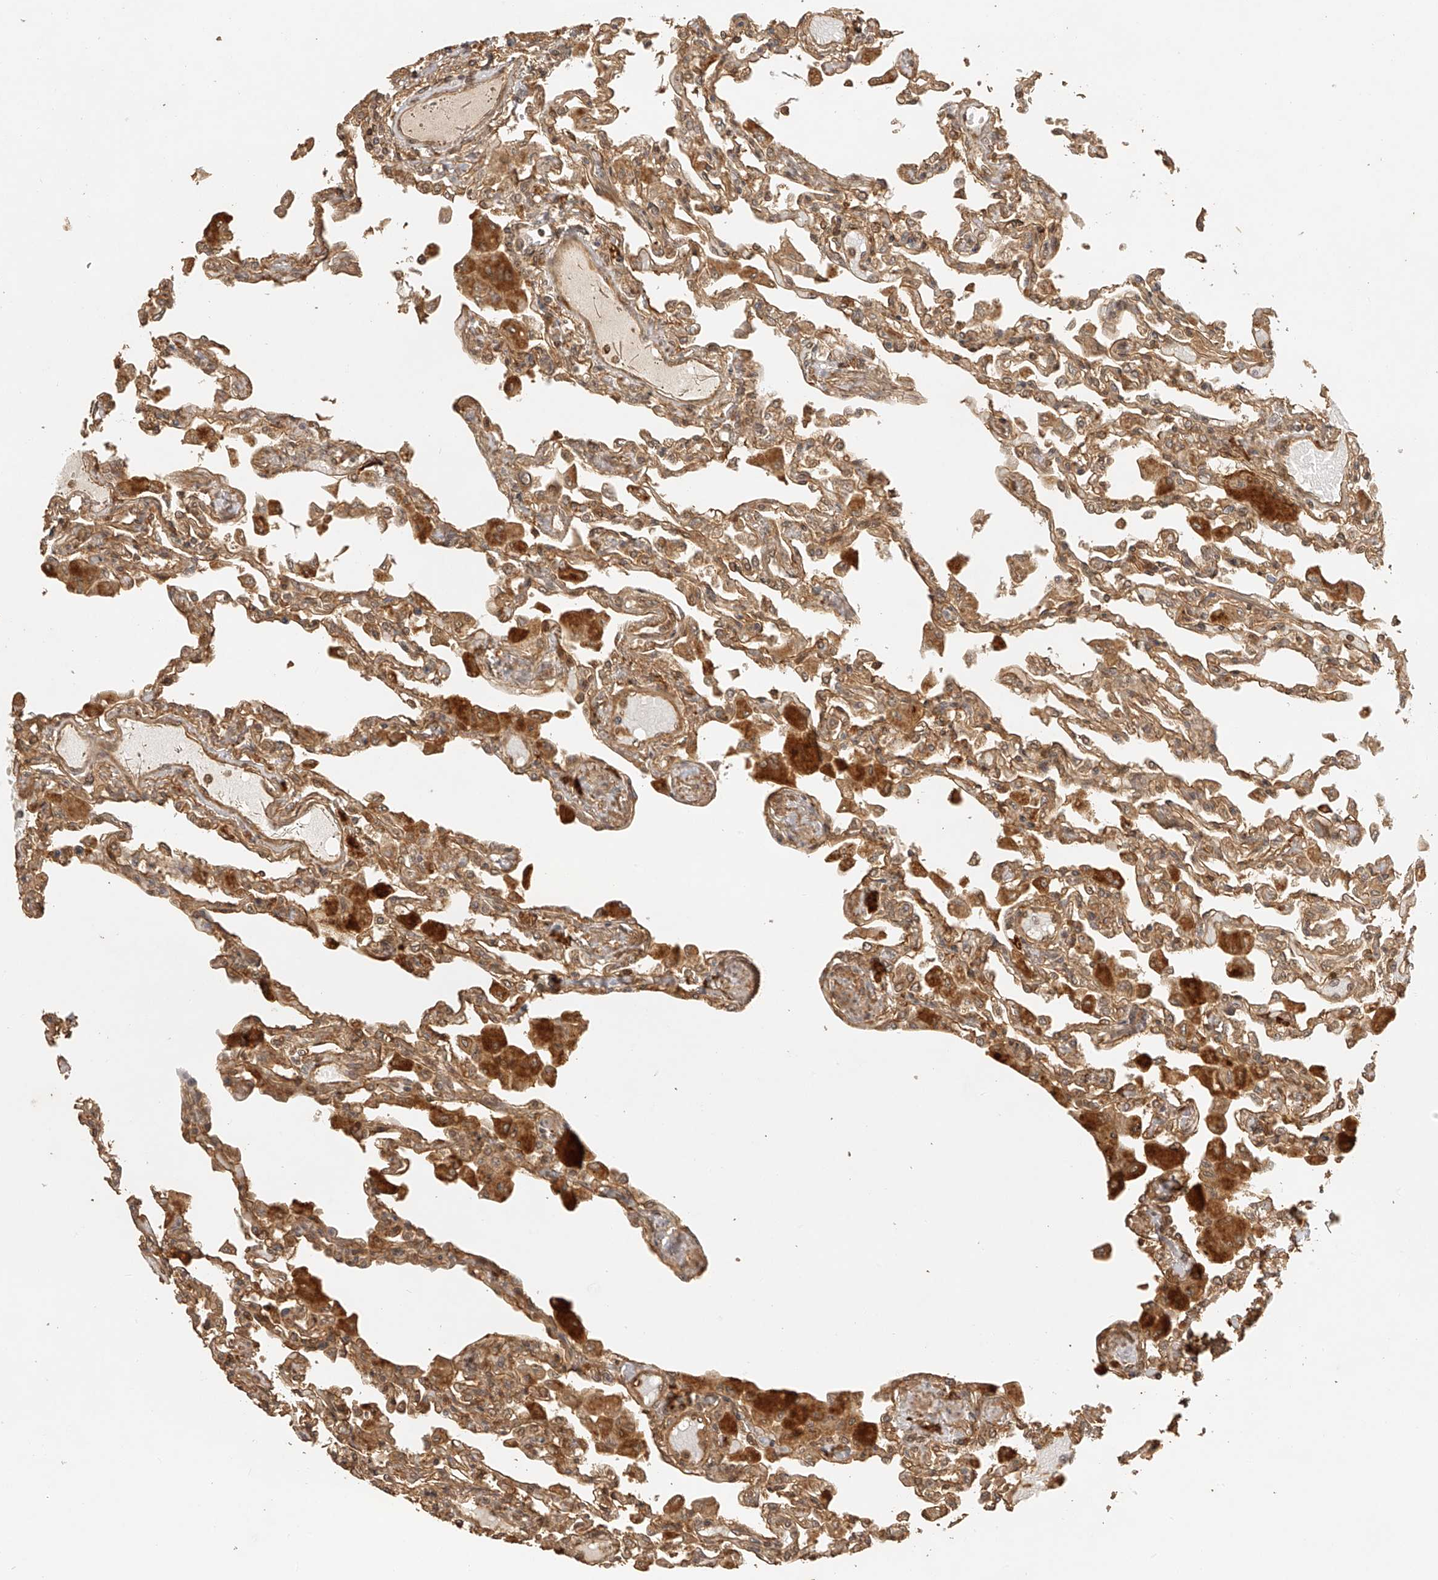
{"staining": {"intensity": "moderate", "quantity": ">75%", "location": "cytoplasmic/membranous"}, "tissue": "lung", "cell_type": "Alveolar cells", "image_type": "normal", "snomed": [{"axis": "morphology", "description": "Normal tissue, NOS"}, {"axis": "topography", "description": "Bronchus"}, {"axis": "topography", "description": "Lung"}], "caption": "Alveolar cells demonstrate moderate cytoplasmic/membranous positivity in about >75% of cells in benign lung. (Stains: DAB (3,3'-diaminobenzidine) in brown, nuclei in blue, Microscopy: brightfield microscopy at high magnification).", "gene": "BCL2L11", "patient": {"sex": "female", "age": 49}}